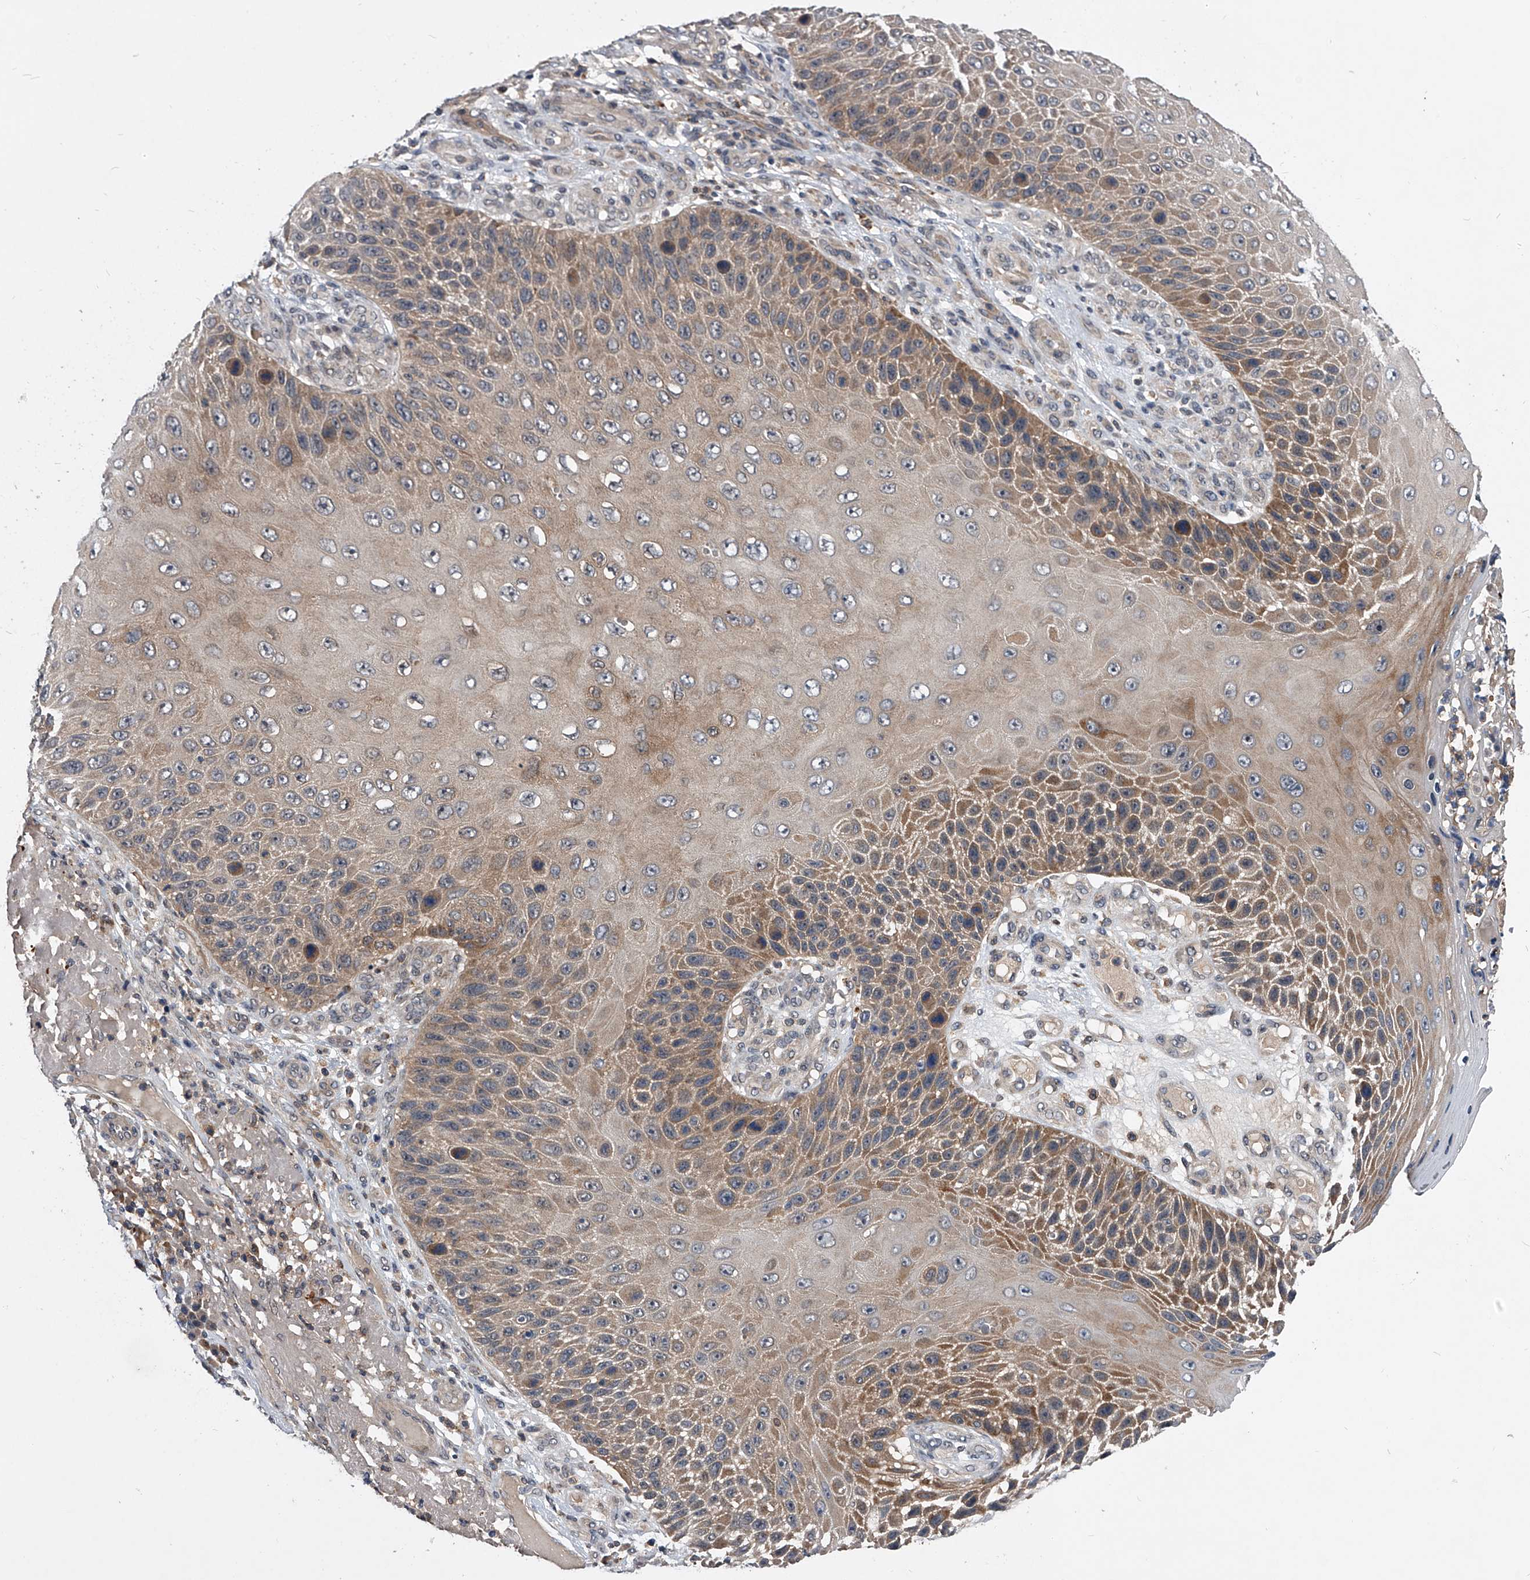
{"staining": {"intensity": "moderate", "quantity": "25%-75%", "location": "cytoplasmic/membranous"}, "tissue": "skin cancer", "cell_type": "Tumor cells", "image_type": "cancer", "snomed": [{"axis": "morphology", "description": "Squamous cell carcinoma, NOS"}, {"axis": "topography", "description": "Skin"}], "caption": "Immunohistochemical staining of human skin cancer (squamous cell carcinoma) shows medium levels of moderate cytoplasmic/membranous expression in approximately 25%-75% of tumor cells.", "gene": "ZNF30", "patient": {"sex": "female", "age": 88}}